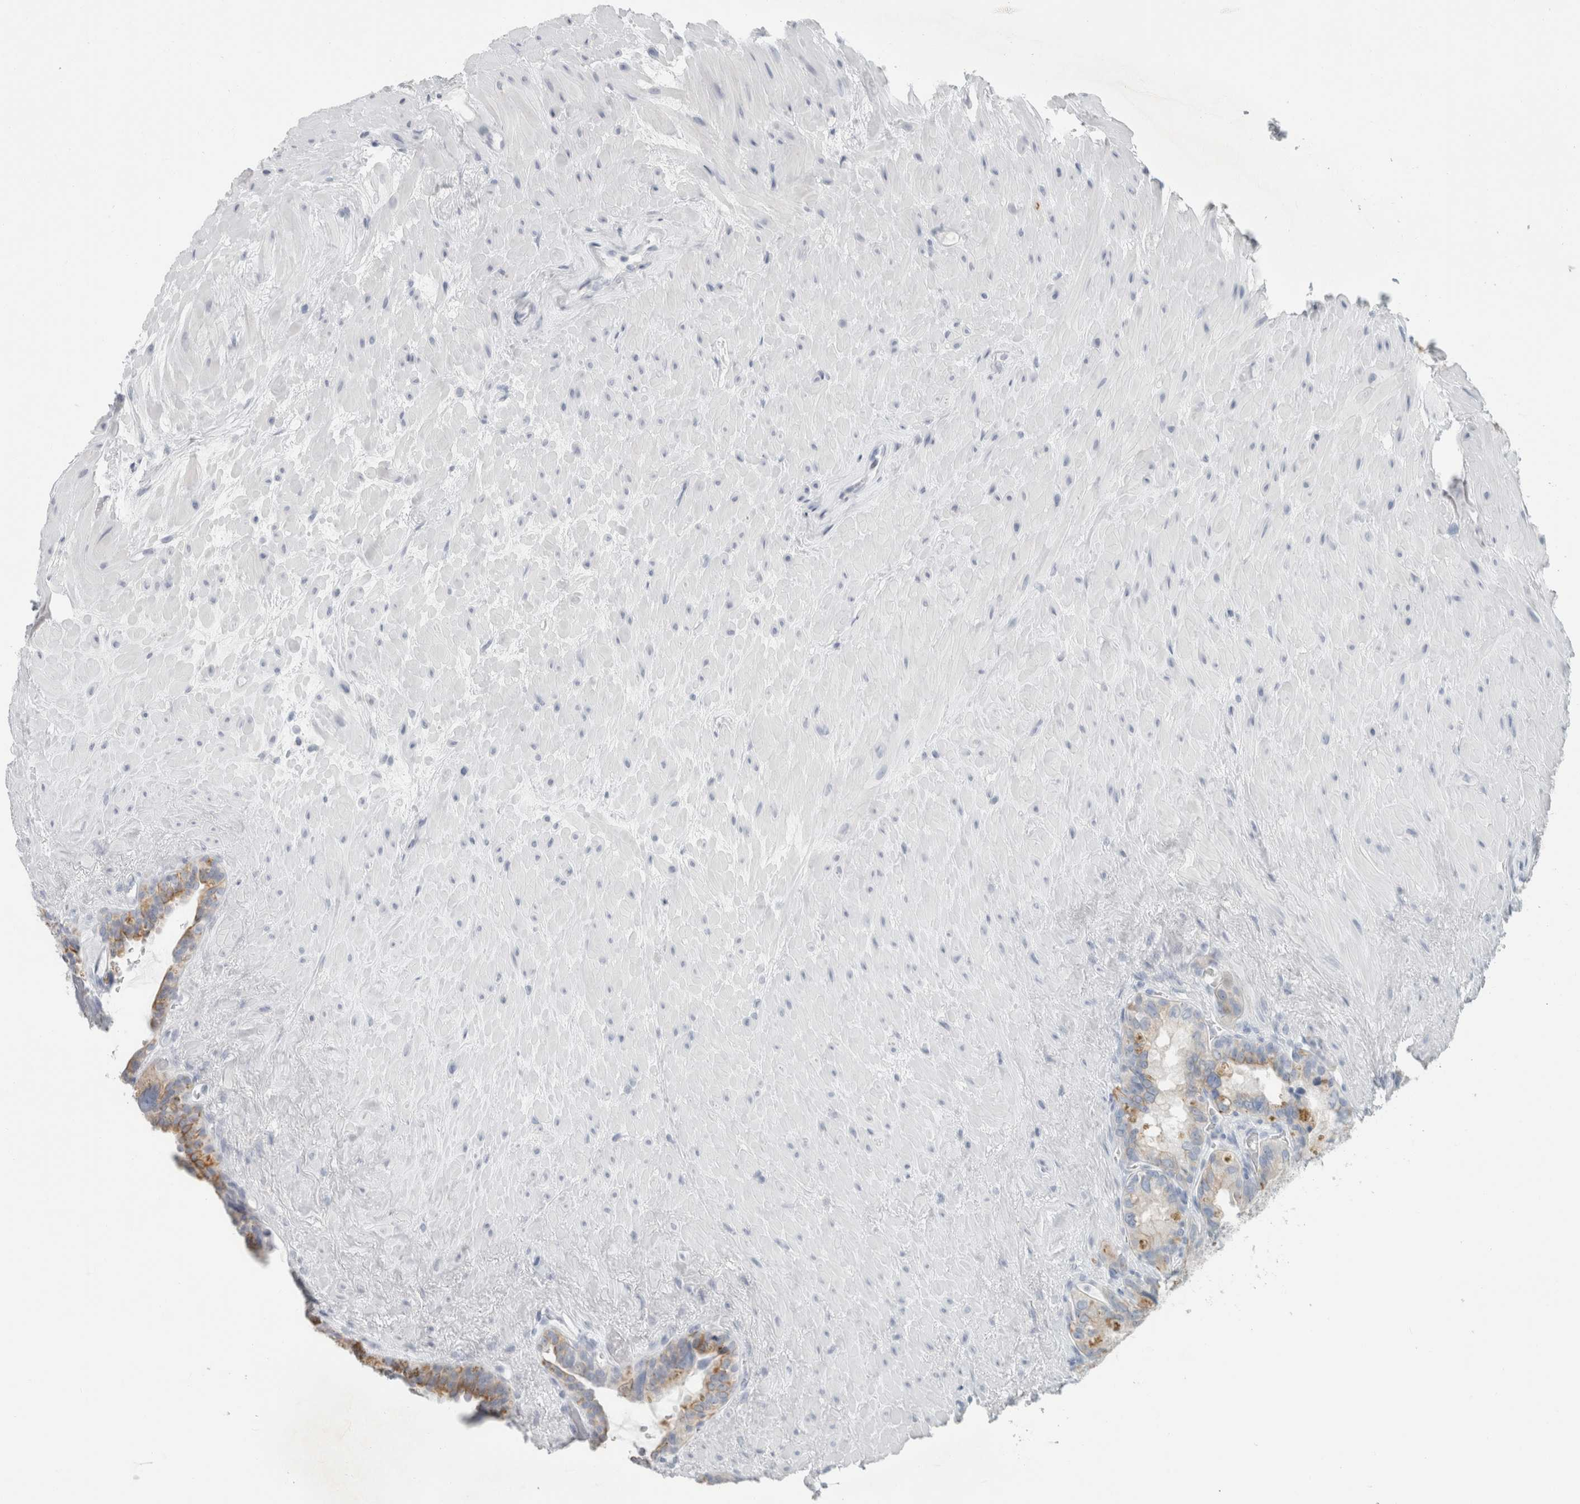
{"staining": {"intensity": "moderate", "quantity": "<25%", "location": "cytoplasmic/membranous"}, "tissue": "seminal vesicle", "cell_type": "Glandular cells", "image_type": "normal", "snomed": [{"axis": "morphology", "description": "Normal tissue, NOS"}, {"axis": "topography", "description": "Seminal veicle"}], "caption": "Glandular cells reveal moderate cytoplasmic/membranous staining in about <25% of cells in unremarkable seminal vesicle.", "gene": "SLC28A3", "patient": {"sex": "male", "age": 80}}